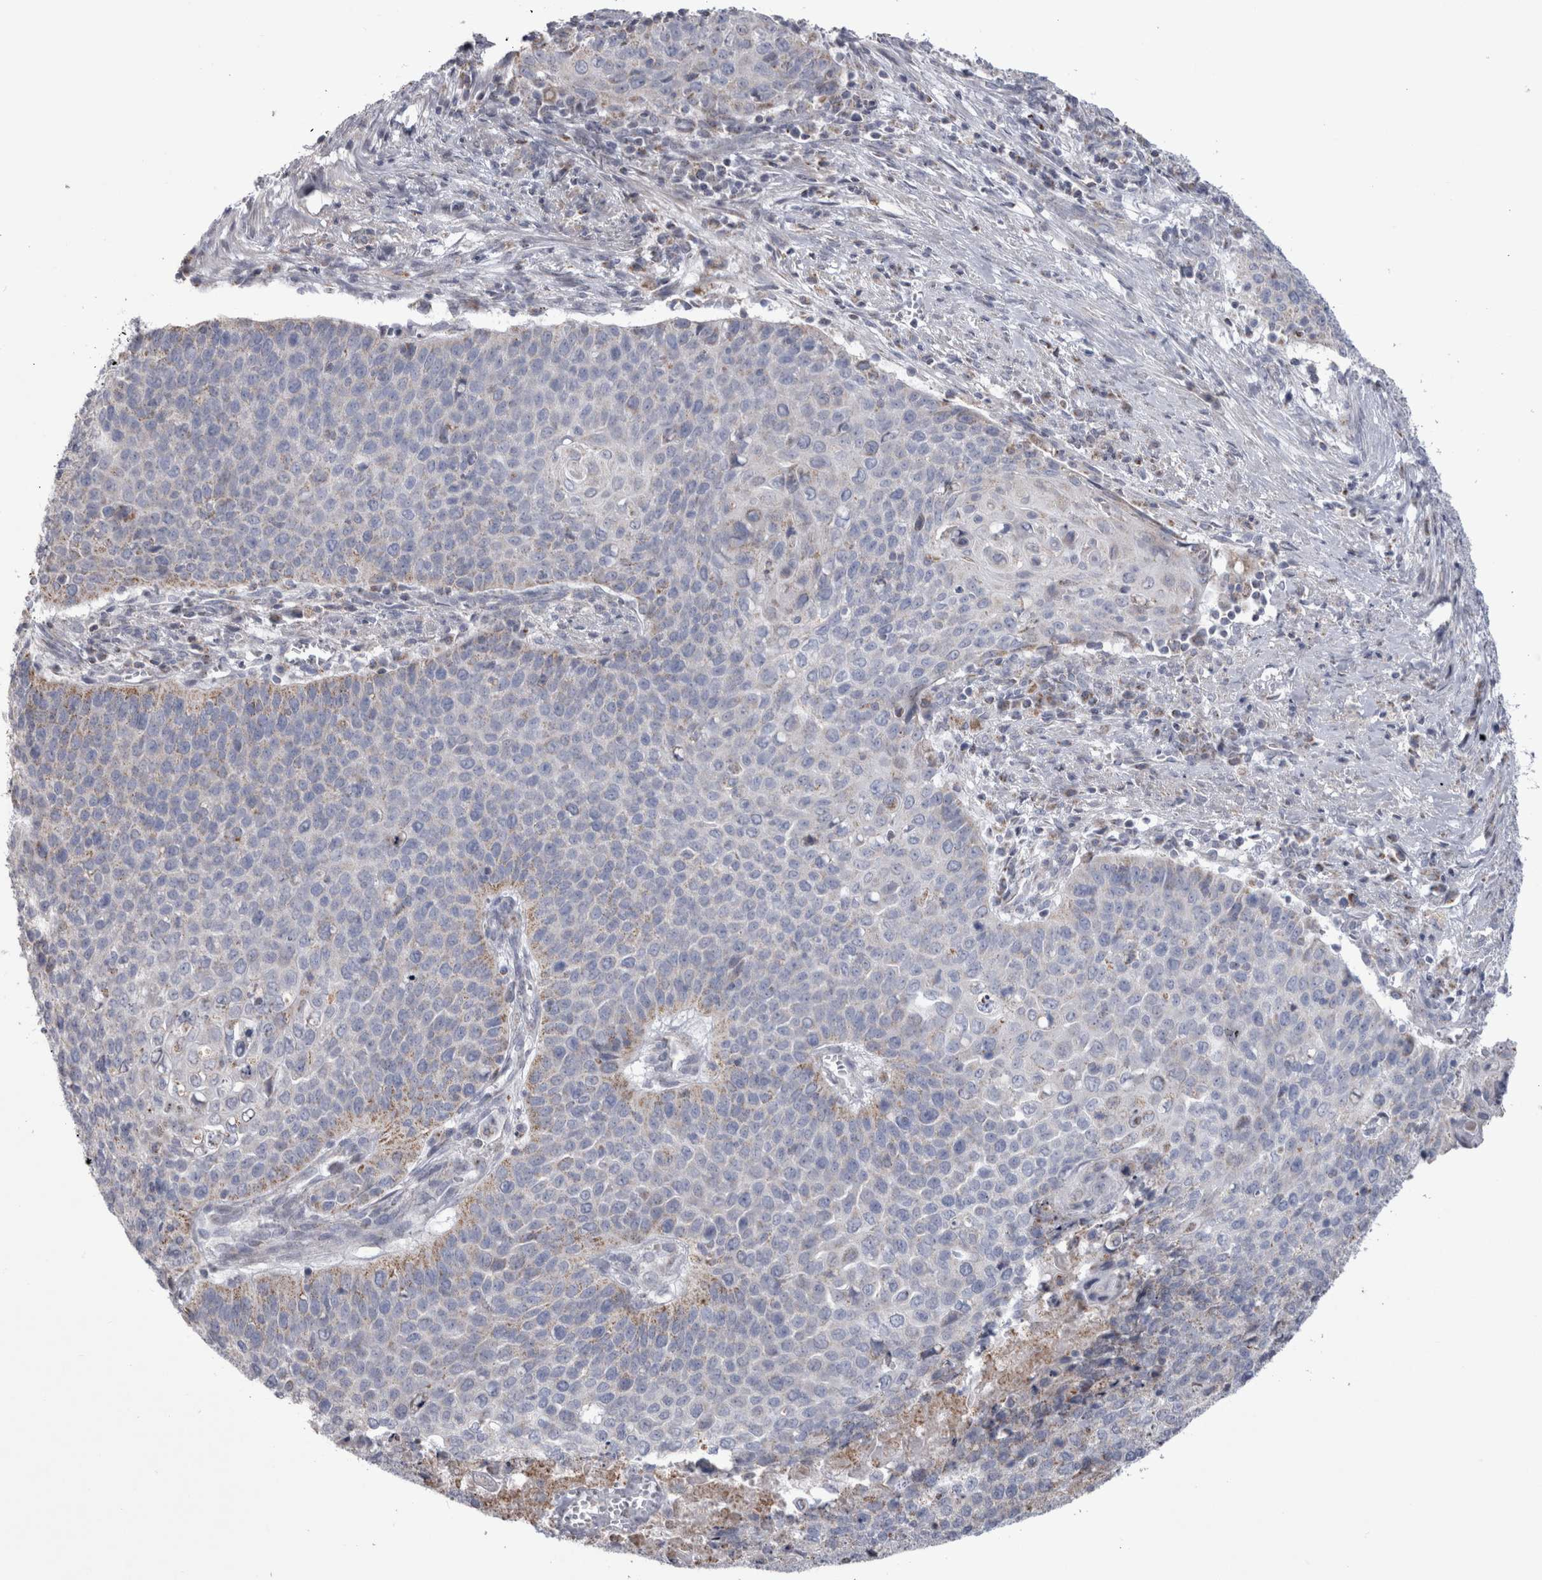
{"staining": {"intensity": "weak", "quantity": "<25%", "location": "cytoplasmic/membranous"}, "tissue": "cervical cancer", "cell_type": "Tumor cells", "image_type": "cancer", "snomed": [{"axis": "morphology", "description": "Squamous cell carcinoma, NOS"}, {"axis": "topography", "description": "Cervix"}], "caption": "Protein analysis of cervical cancer displays no significant expression in tumor cells. Brightfield microscopy of IHC stained with DAB (3,3'-diaminobenzidine) (brown) and hematoxylin (blue), captured at high magnification.", "gene": "HDHD3", "patient": {"sex": "female", "age": 39}}